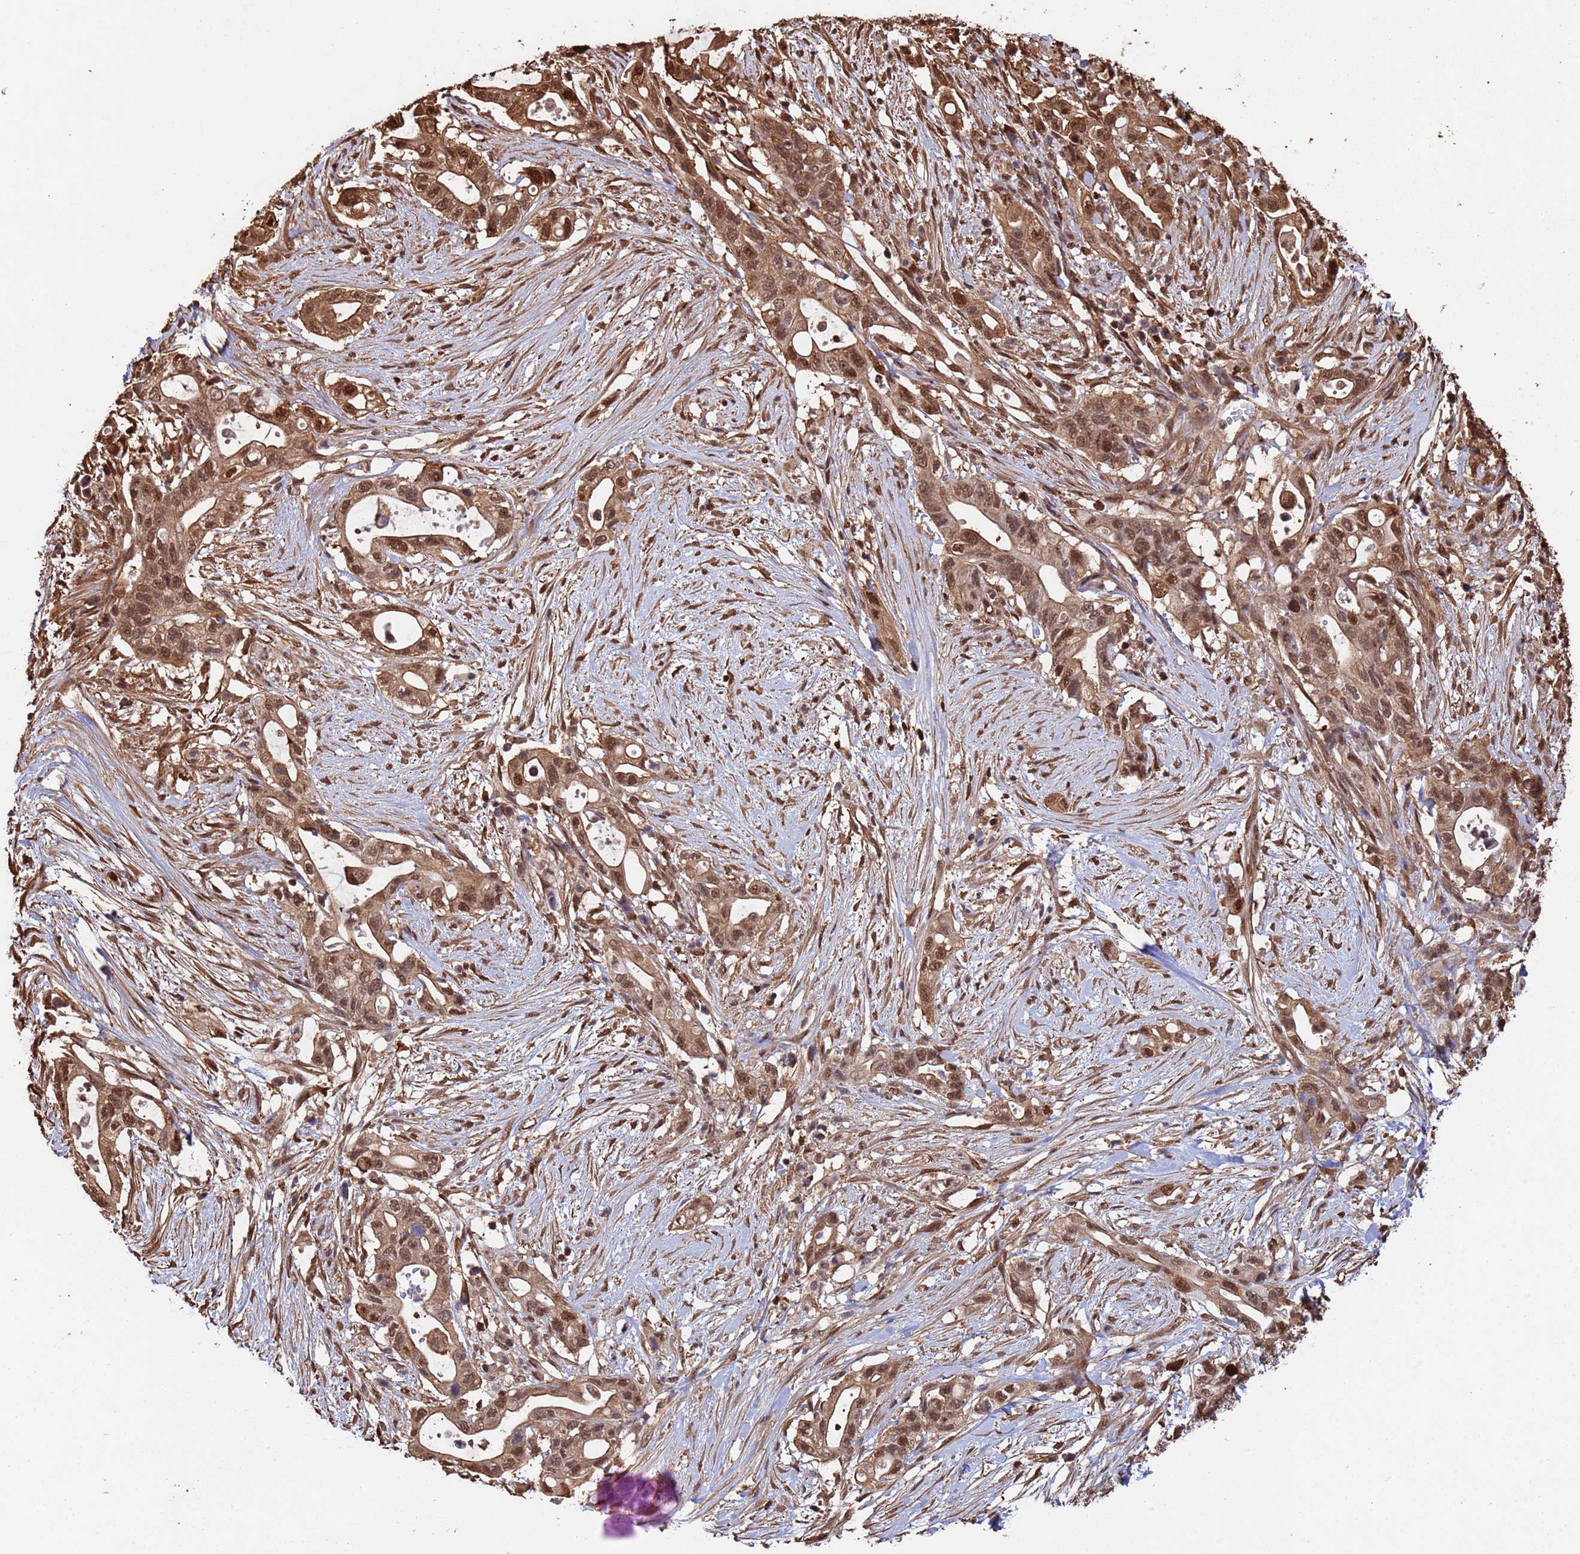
{"staining": {"intensity": "moderate", "quantity": ">75%", "location": "cytoplasmic/membranous,nuclear"}, "tissue": "pancreatic cancer", "cell_type": "Tumor cells", "image_type": "cancer", "snomed": [{"axis": "morphology", "description": "Adenocarcinoma, NOS"}, {"axis": "topography", "description": "Pancreas"}], "caption": "Pancreatic cancer stained with DAB immunohistochemistry (IHC) displays medium levels of moderate cytoplasmic/membranous and nuclear positivity in about >75% of tumor cells.", "gene": "SUMO4", "patient": {"sex": "female", "age": 72}}